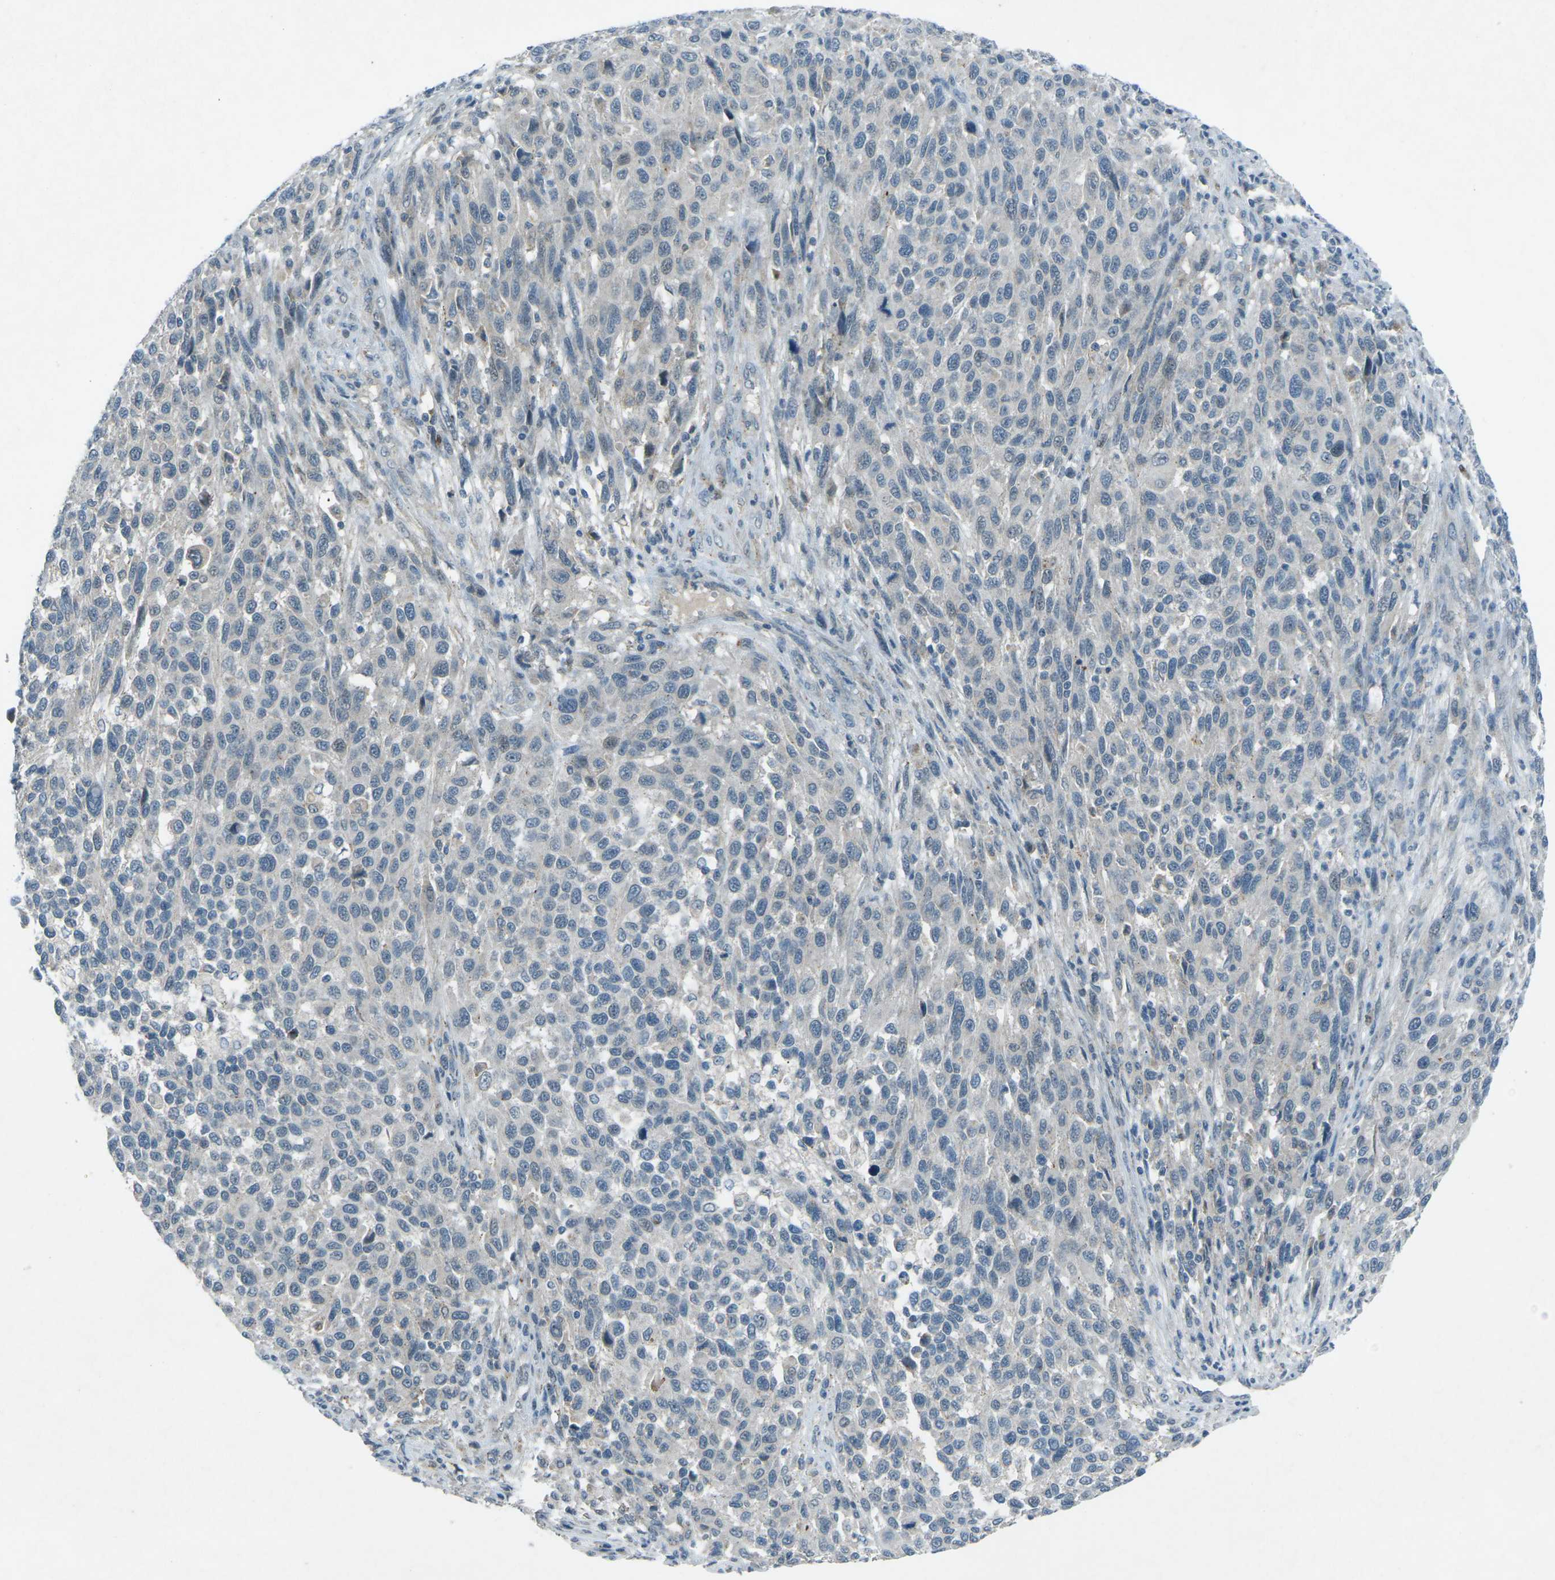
{"staining": {"intensity": "negative", "quantity": "none", "location": "none"}, "tissue": "melanoma", "cell_type": "Tumor cells", "image_type": "cancer", "snomed": [{"axis": "morphology", "description": "Malignant melanoma, Metastatic site"}, {"axis": "topography", "description": "Lymph node"}], "caption": "Melanoma was stained to show a protein in brown. There is no significant staining in tumor cells. Nuclei are stained in blue.", "gene": "PRKCA", "patient": {"sex": "male", "age": 61}}